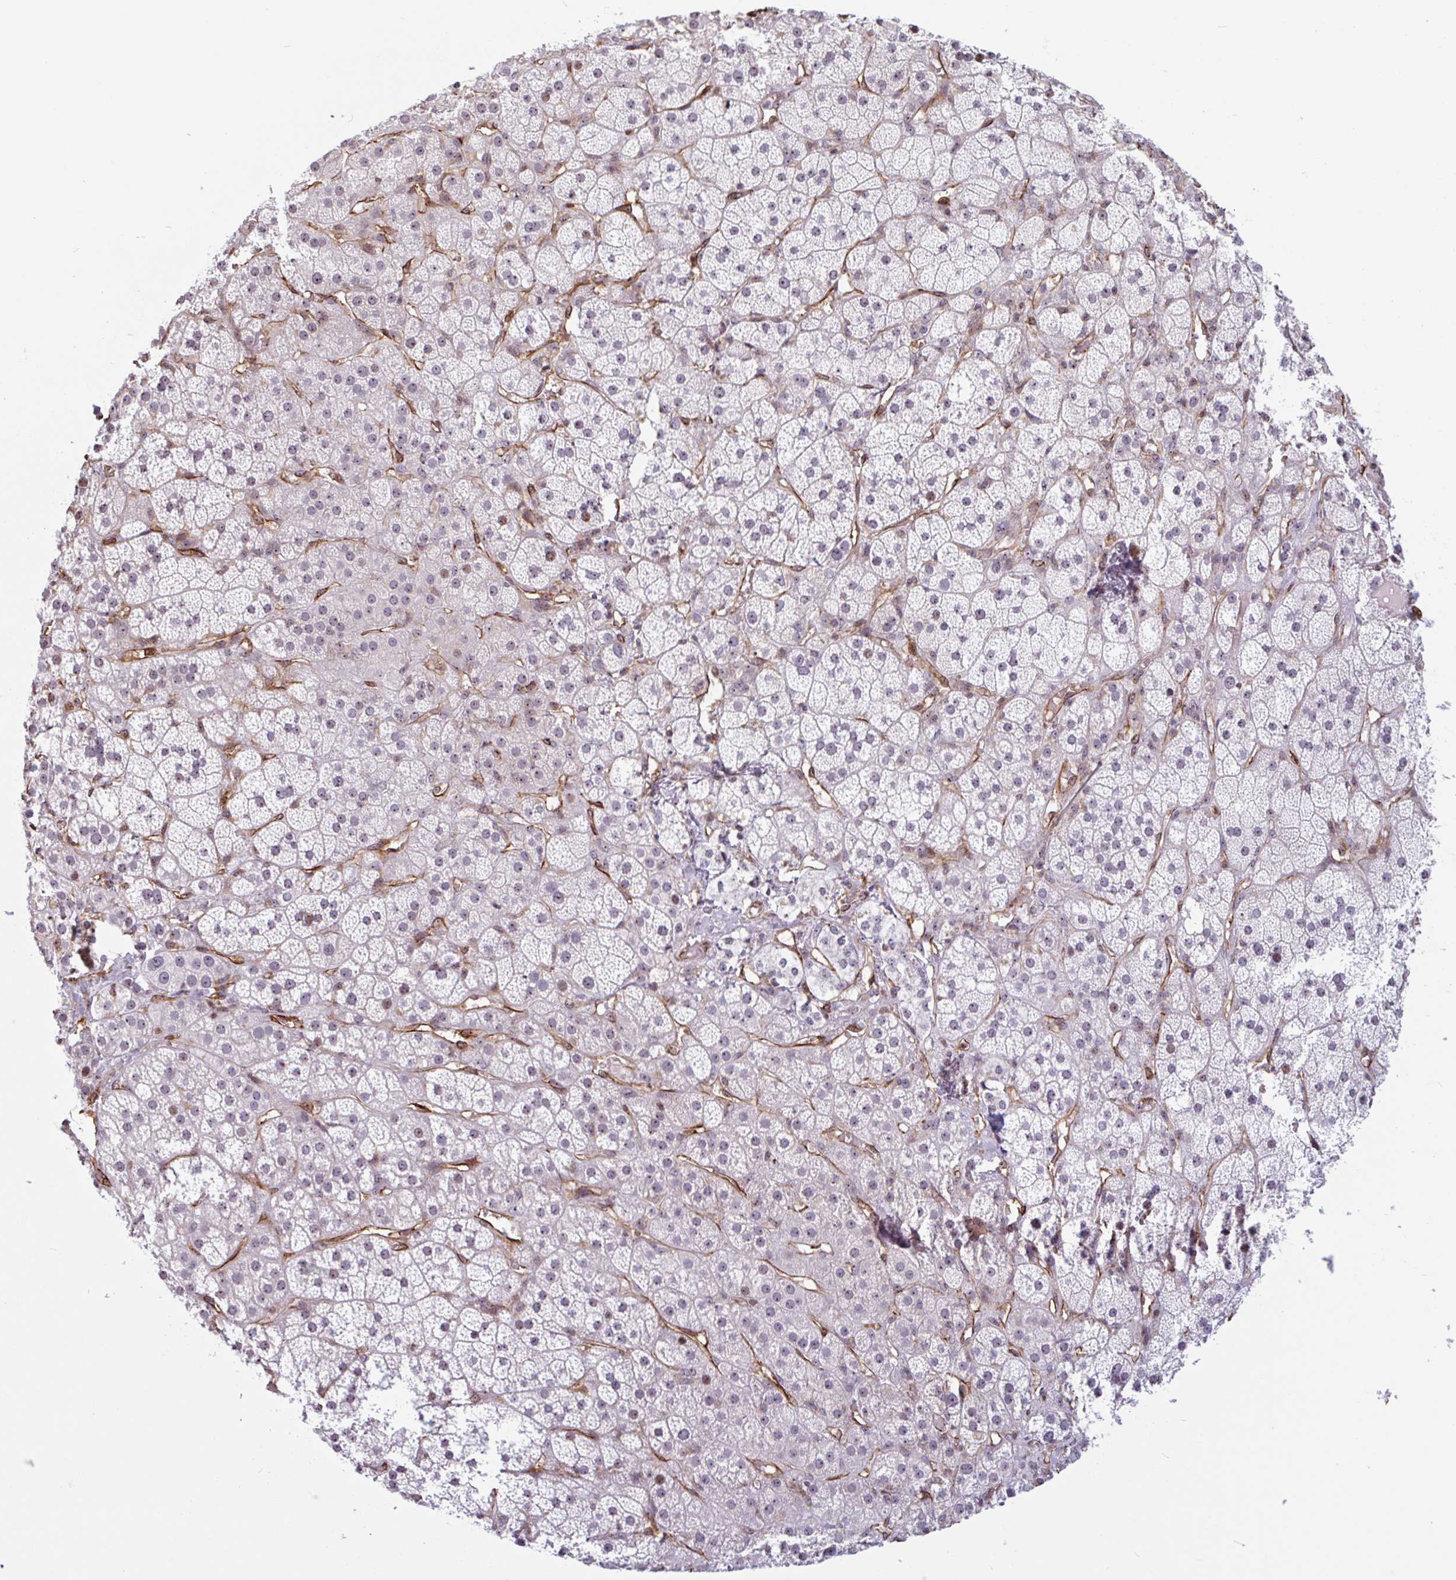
{"staining": {"intensity": "moderate", "quantity": "<25%", "location": "nuclear"}, "tissue": "adrenal gland", "cell_type": "Glandular cells", "image_type": "normal", "snomed": [{"axis": "morphology", "description": "Normal tissue, NOS"}, {"axis": "topography", "description": "Adrenal gland"}], "caption": "Immunohistochemical staining of unremarkable human adrenal gland exhibits low levels of moderate nuclear staining in approximately <25% of glandular cells.", "gene": "ZNF689", "patient": {"sex": "male", "age": 57}}